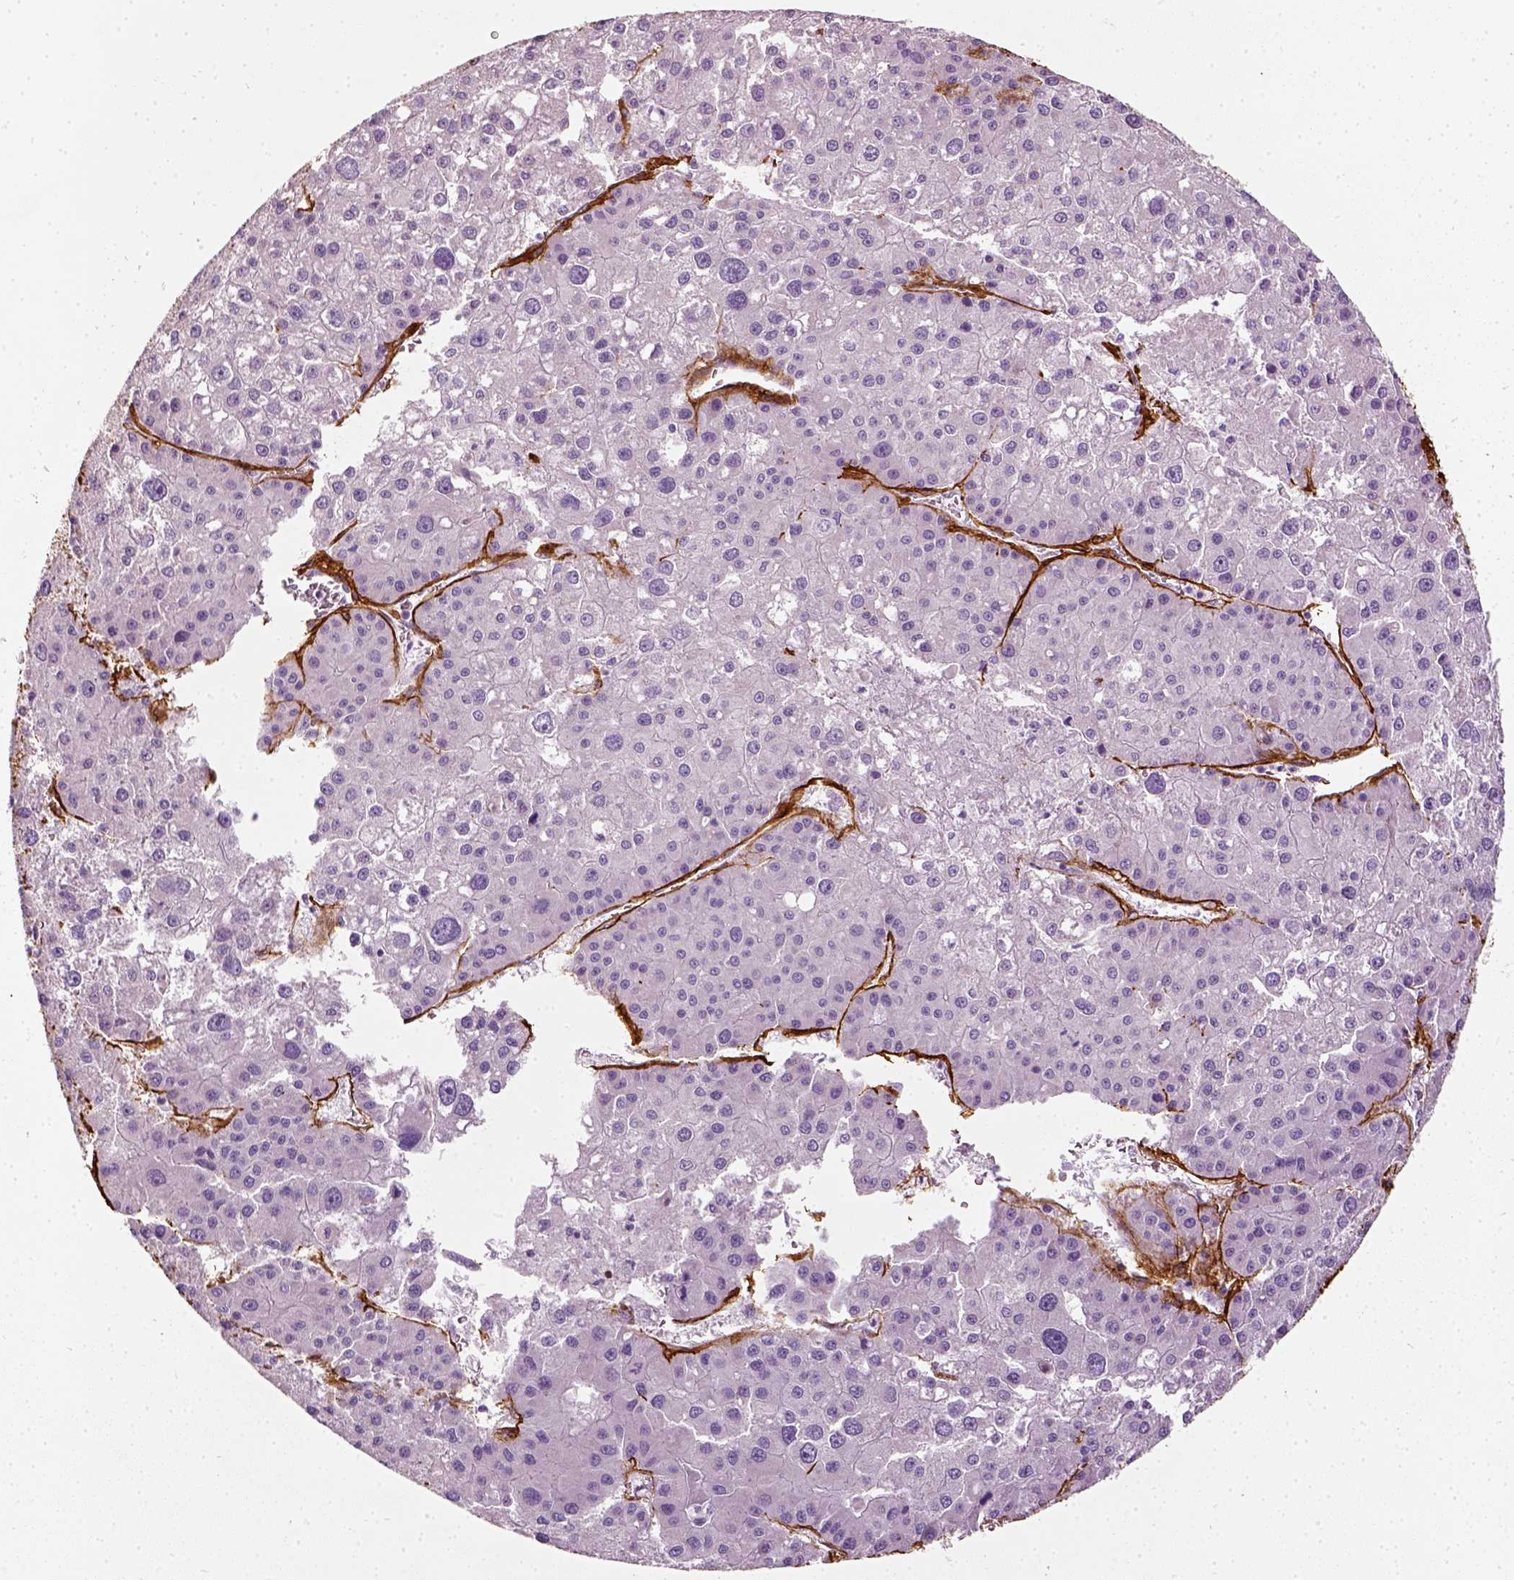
{"staining": {"intensity": "negative", "quantity": "none", "location": "none"}, "tissue": "liver cancer", "cell_type": "Tumor cells", "image_type": "cancer", "snomed": [{"axis": "morphology", "description": "Carcinoma, Hepatocellular, NOS"}, {"axis": "topography", "description": "Liver"}], "caption": "Immunohistochemical staining of liver cancer displays no significant staining in tumor cells. (Brightfield microscopy of DAB (3,3'-diaminobenzidine) IHC at high magnification).", "gene": "COL6A2", "patient": {"sex": "male", "age": 73}}